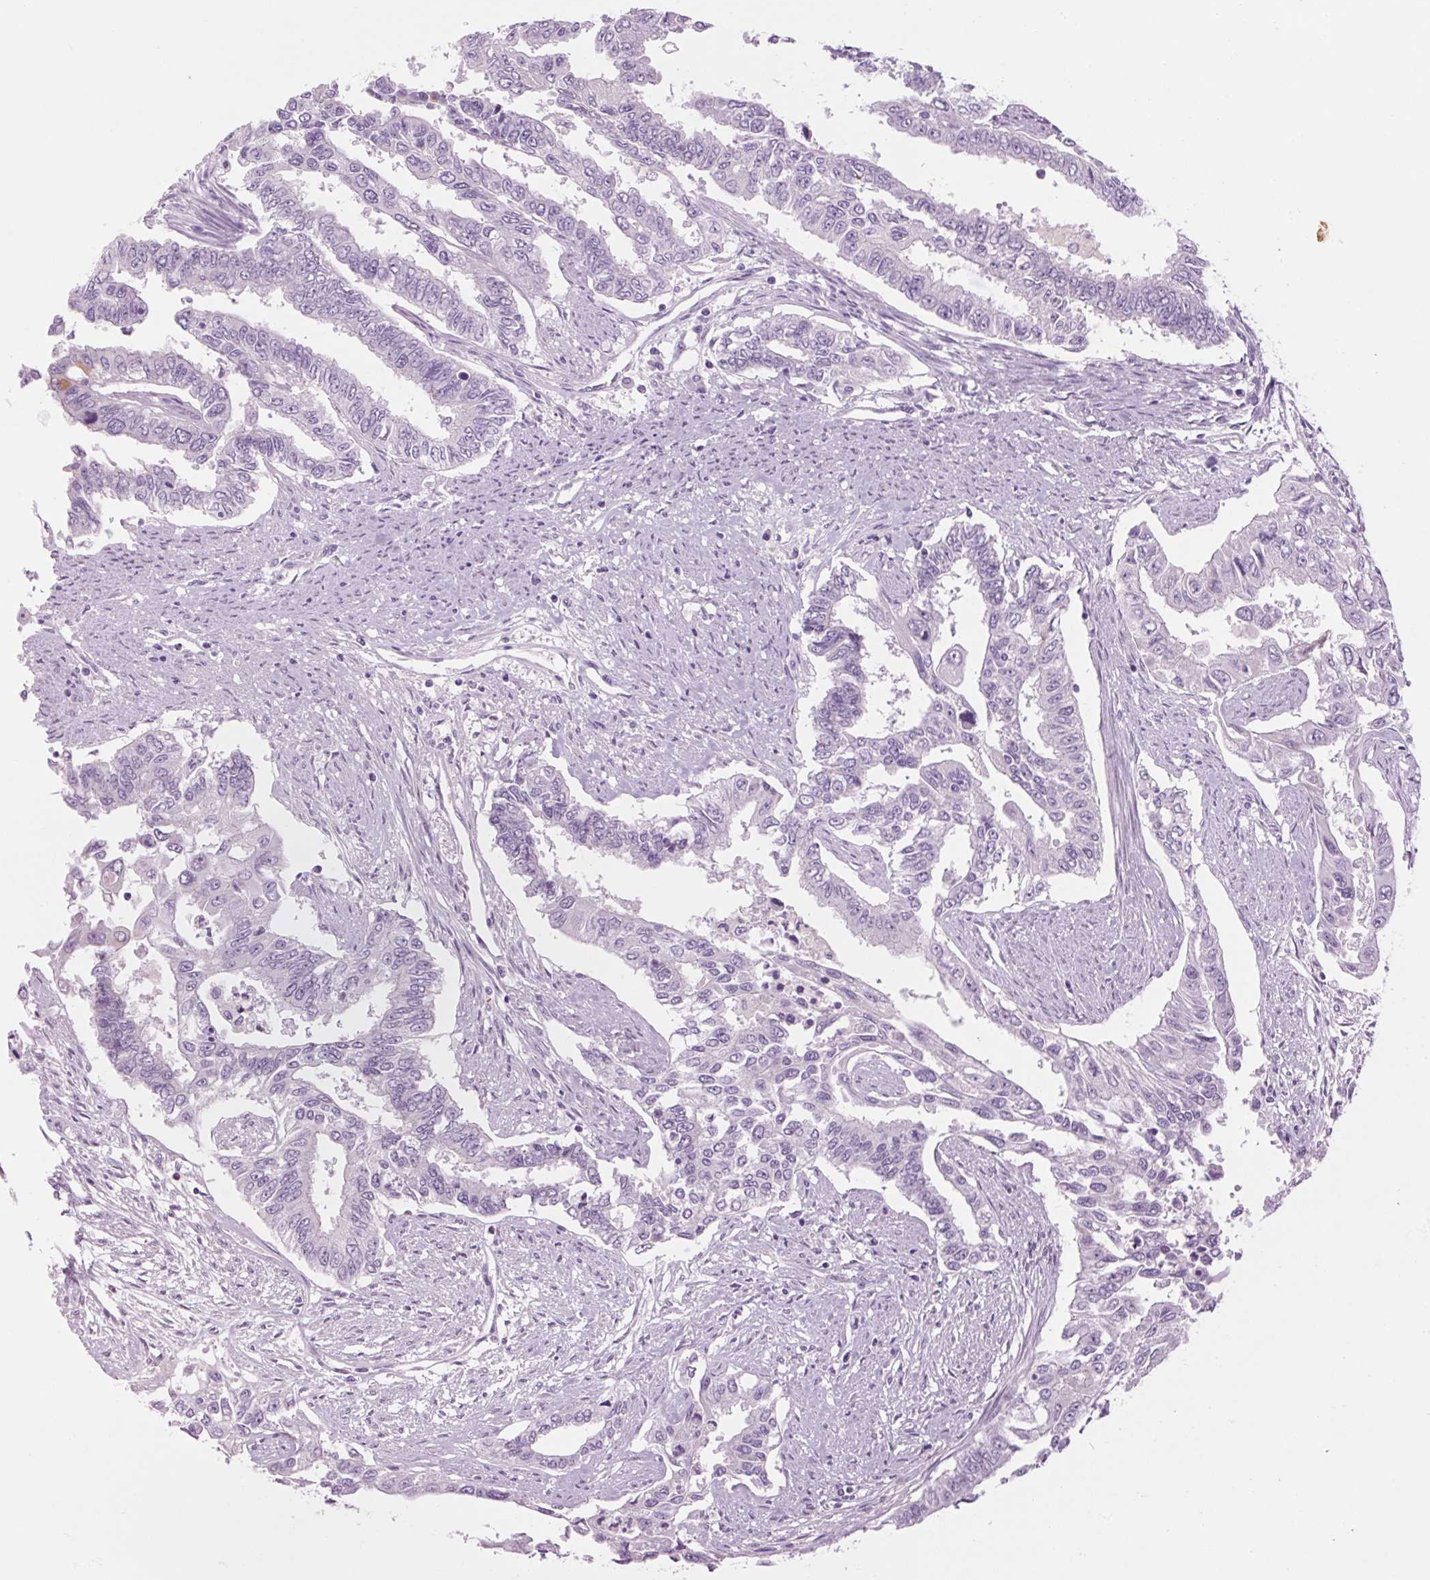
{"staining": {"intensity": "negative", "quantity": "none", "location": "none"}, "tissue": "endometrial cancer", "cell_type": "Tumor cells", "image_type": "cancer", "snomed": [{"axis": "morphology", "description": "Adenocarcinoma, NOS"}, {"axis": "topography", "description": "Uterus"}], "caption": "IHC of adenocarcinoma (endometrial) demonstrates no positivity in tumor cells.", "gene": "RPTN", "patient": {"sex": "female", "age": 59}}